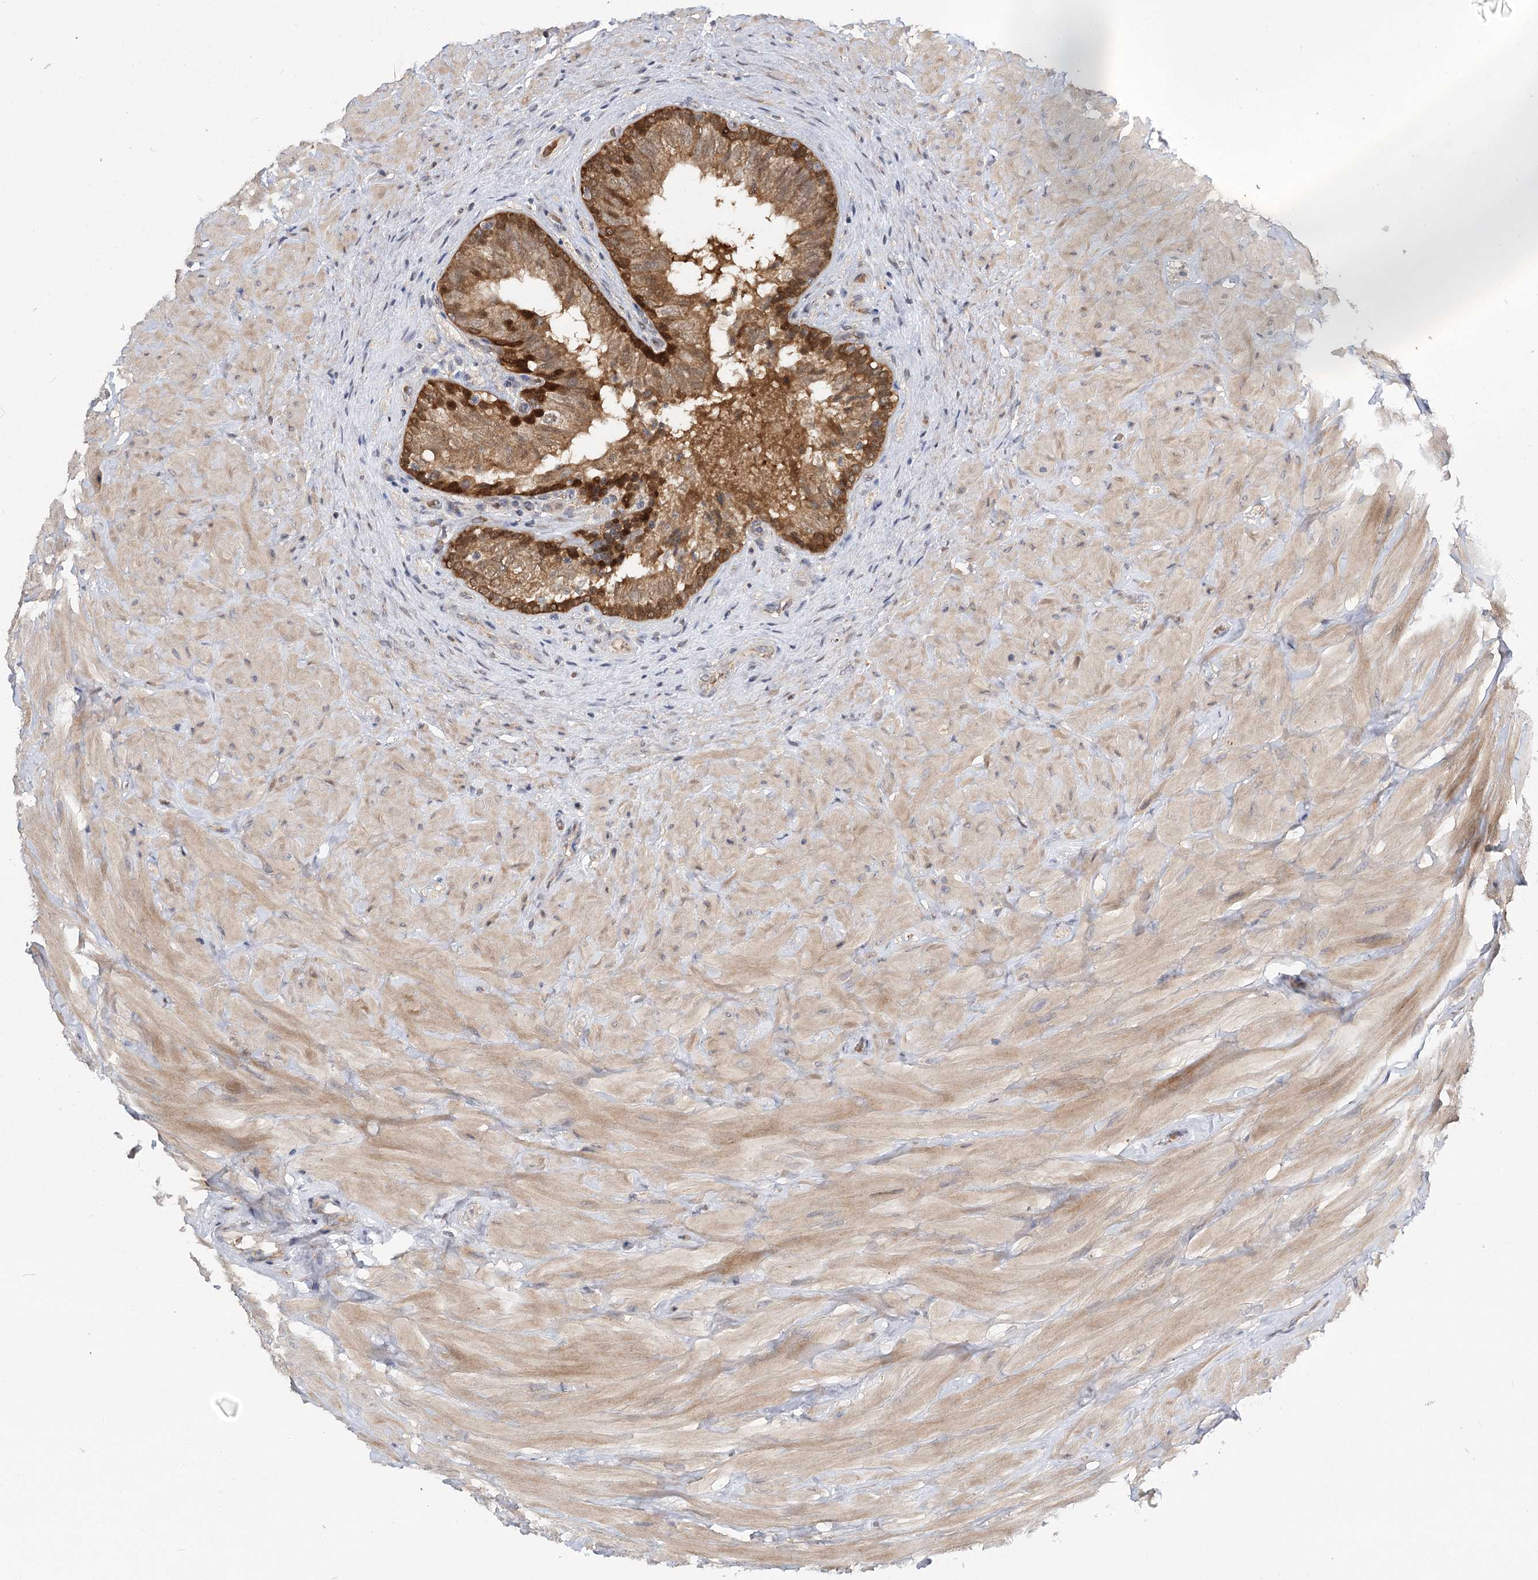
{"staining": {"intensity": "moderate", "quantity": ">75%", "location": "cytoplasmic/membranous"}, "tissue": "epididymis", "cell_type": "Glandular cells", "image_type": "normal", "snomed": [{"axis": "morphology", "description": "Normal tissue, NOS"}, {"axis": "topography", "description": "Soft tissue"}, {"axis": "topography", "description": "Epididymis"}], "caption": "This image demonstrates immunohistochemistry (IHC) staining of unremarkable epididymis, with medium moderate cytoplasmic/membranous expression in about >75% of glandular cells.", "gene": "PYROXD2", "patient": {"sex": "male", "age": 26}}